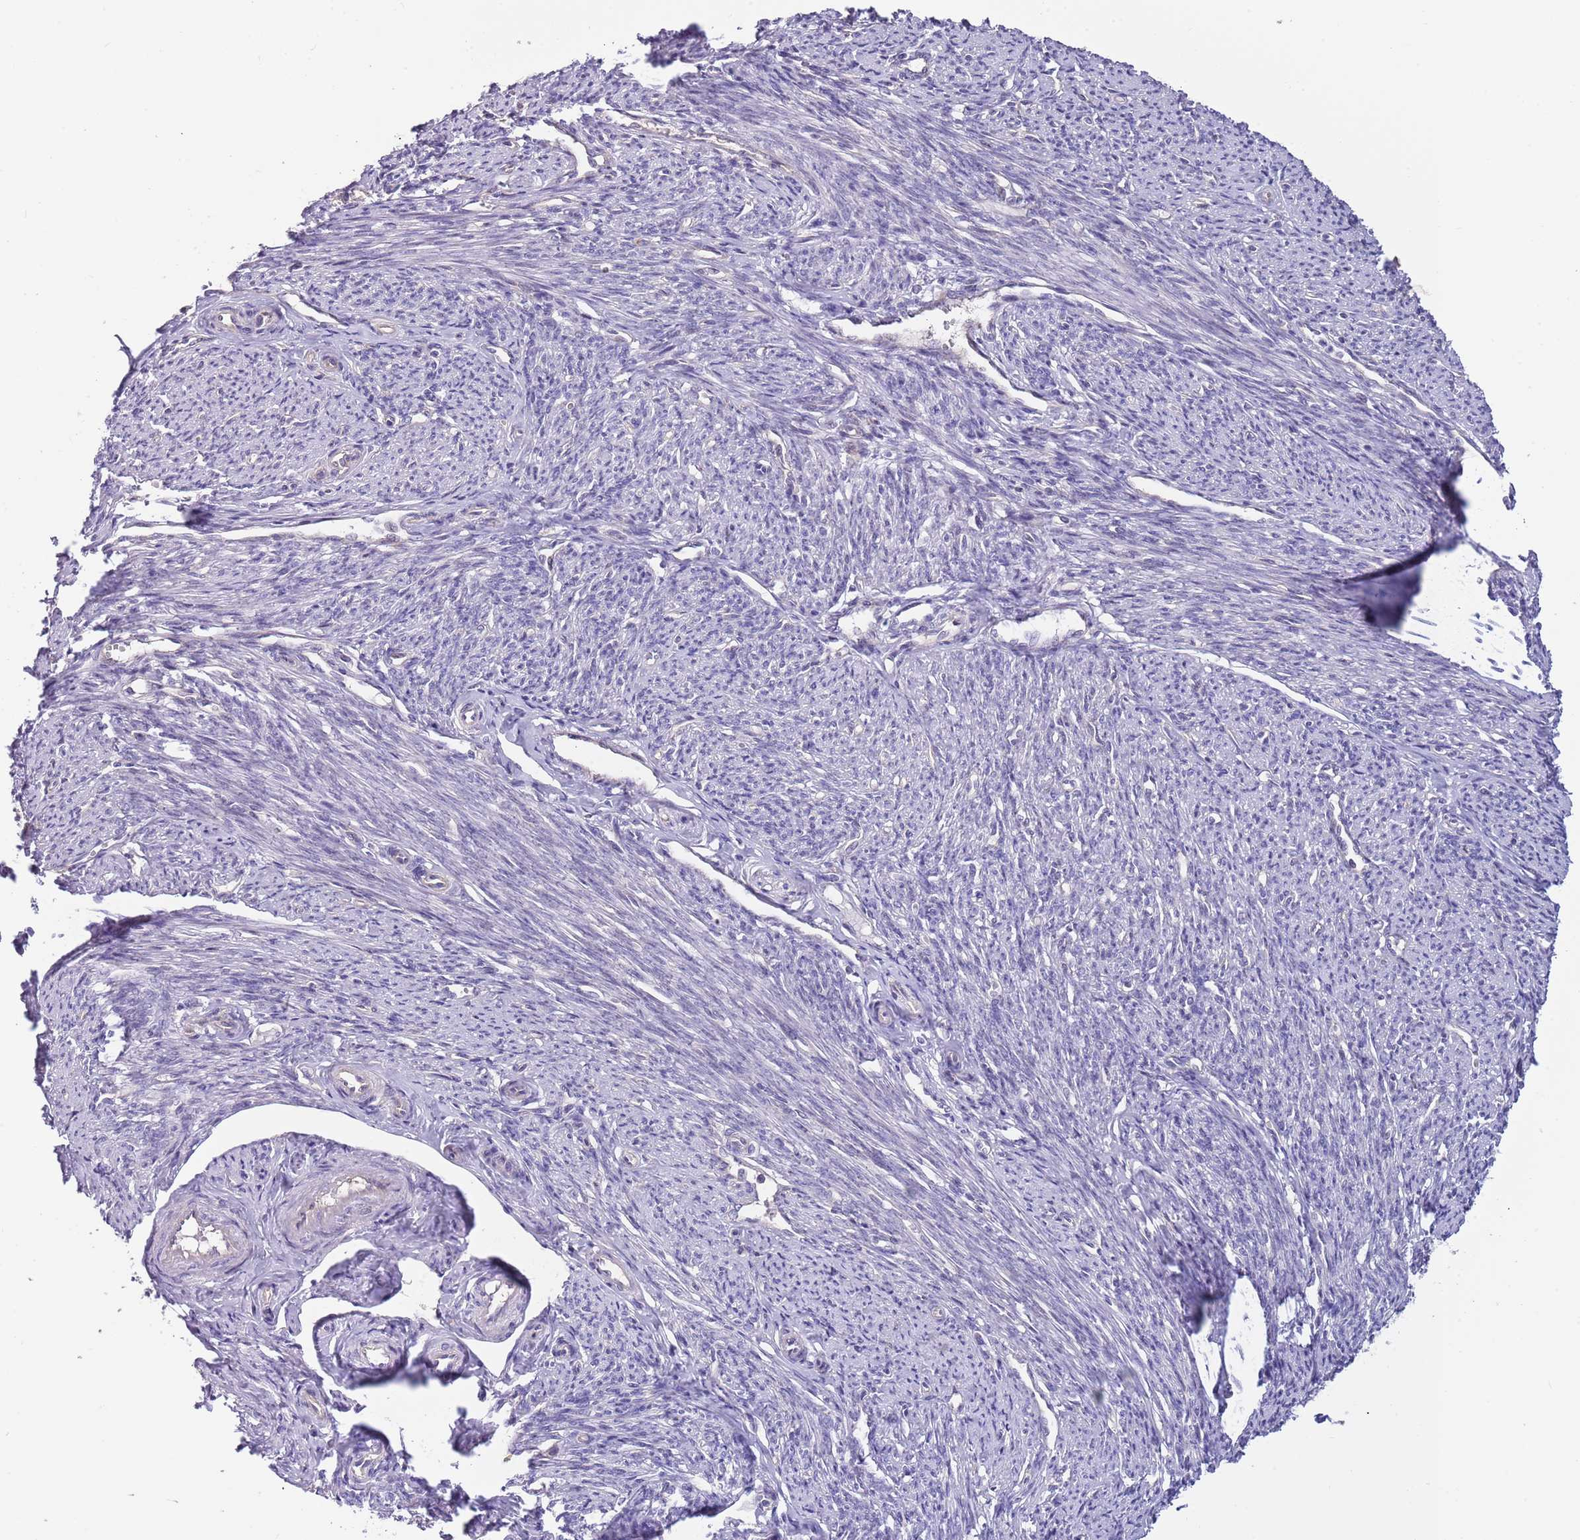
{"staining": {"intensity": "weak", "quantity": "25%-75%", "location": "cytoplasmic/membranous"}, "tissue": "smooth muscle", "cell_type": "Smooth muscle cells", "image_type": "normal", "snomed": [{"axis": "morphology", "description": "Normal tissue, NOS"}, {"axis": "topography", "description": "Smooth muscle"}, {"axis": "topography", "description": "Uterus"}], "caption": "Immunohistochemical staining of unremarkable human smooth muscle exhibits low levels of weak cytoplasmic/membranous positivity in approximately 25%-75% of smooth muscle cells. (IHC, brightfield microscopy, high magnification).", "gene": "CABYR", "patient": {"sex": "female", "age": 59}}